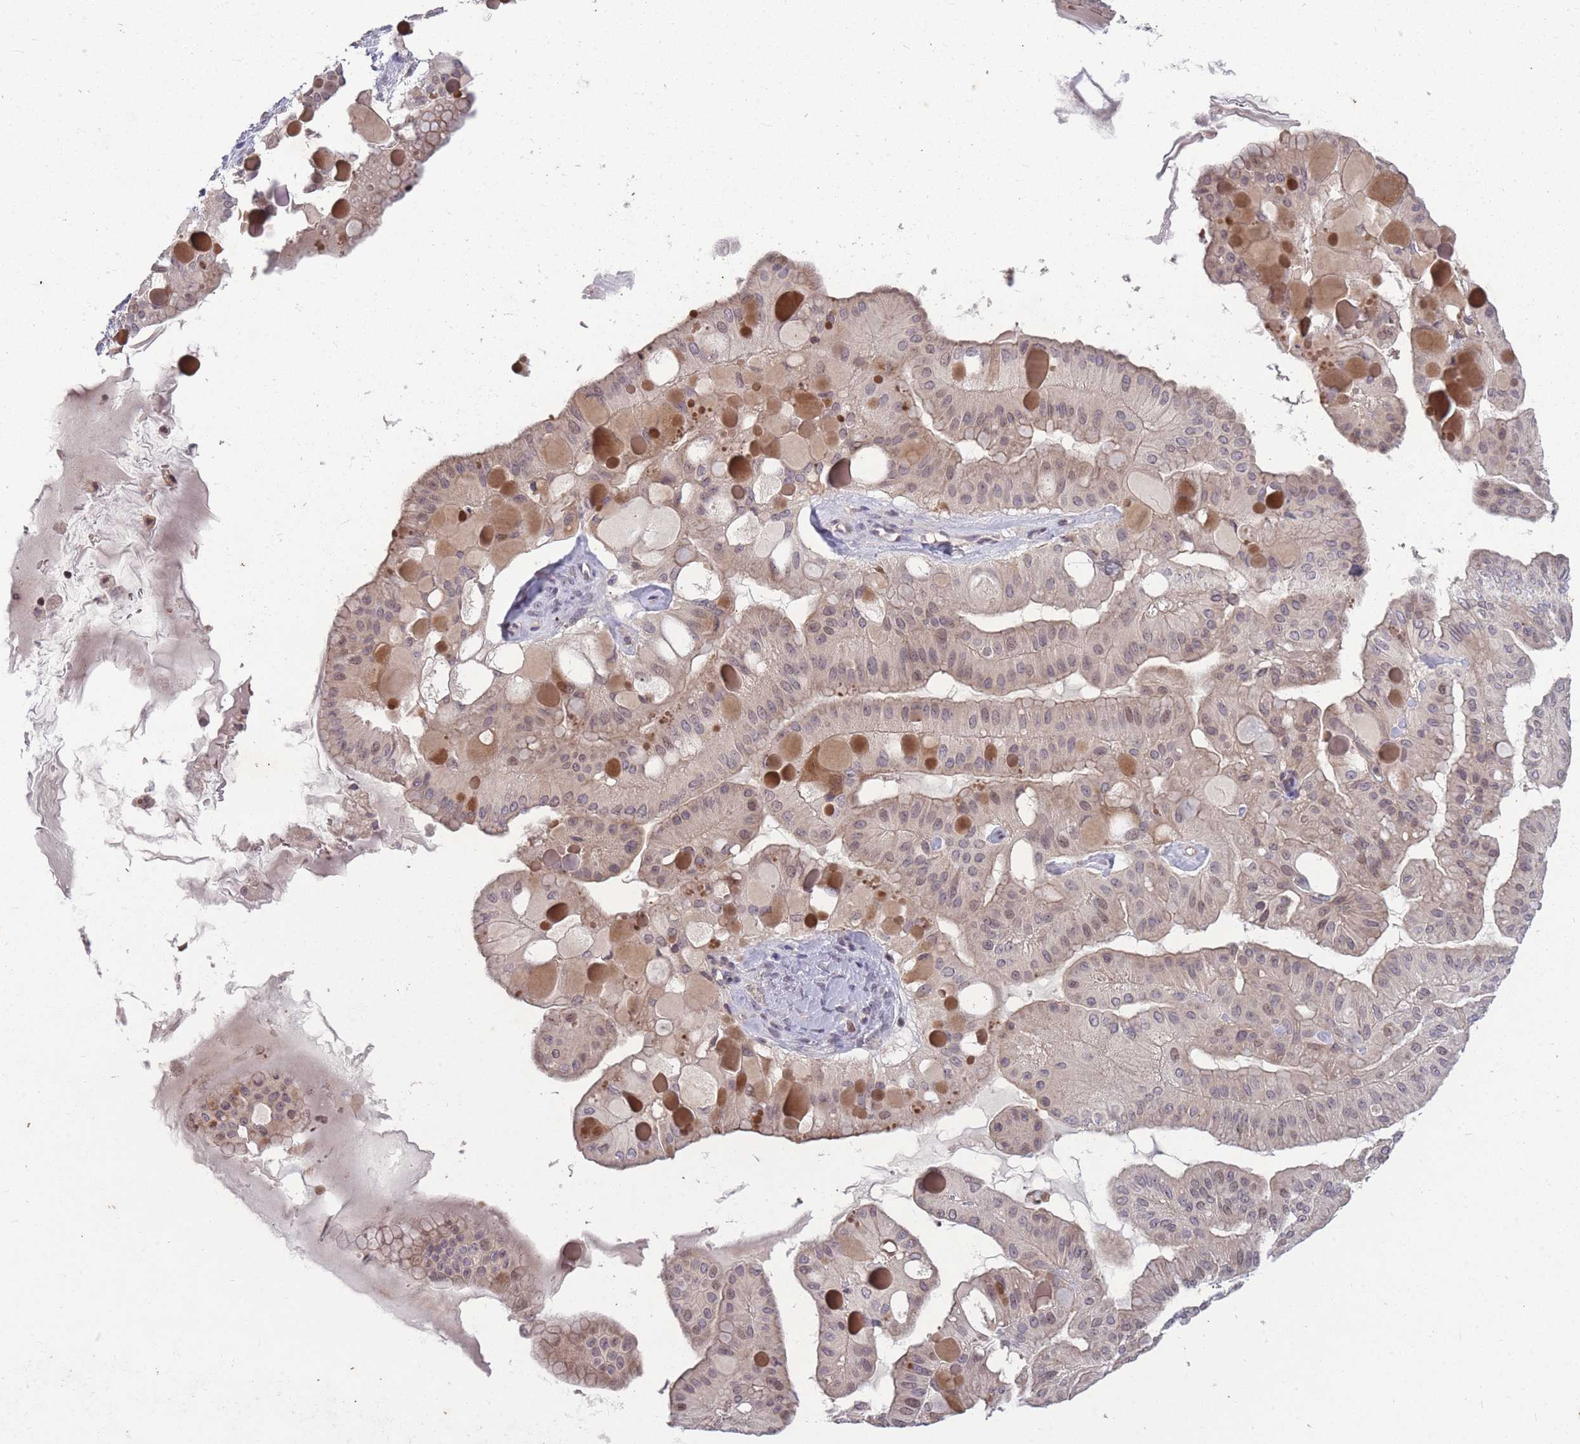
{"staining": {"intensity": "weak", "quantity": "25%-75%", "location": "cytoplasmic/membranous,nuclear"}, "tissue": "ovarian cancer", "cell_type": "Tumor cells", "image_type": "cancer", "snomed": [{"axis": "morphology", "description": "Cystadenocarcinoma, mucinous, NOS"}, {"axis": "topography", "description": "Ovary"}], "caption": "Weak cytoplasmic/membranous and nuclear protein staining is identified in approximately 25%-75% of tumor cells in mucinous cystadenocarcinoma (ovarian).", "gene": "GGT5", "patient": {"sex": "female", "age": 61}}